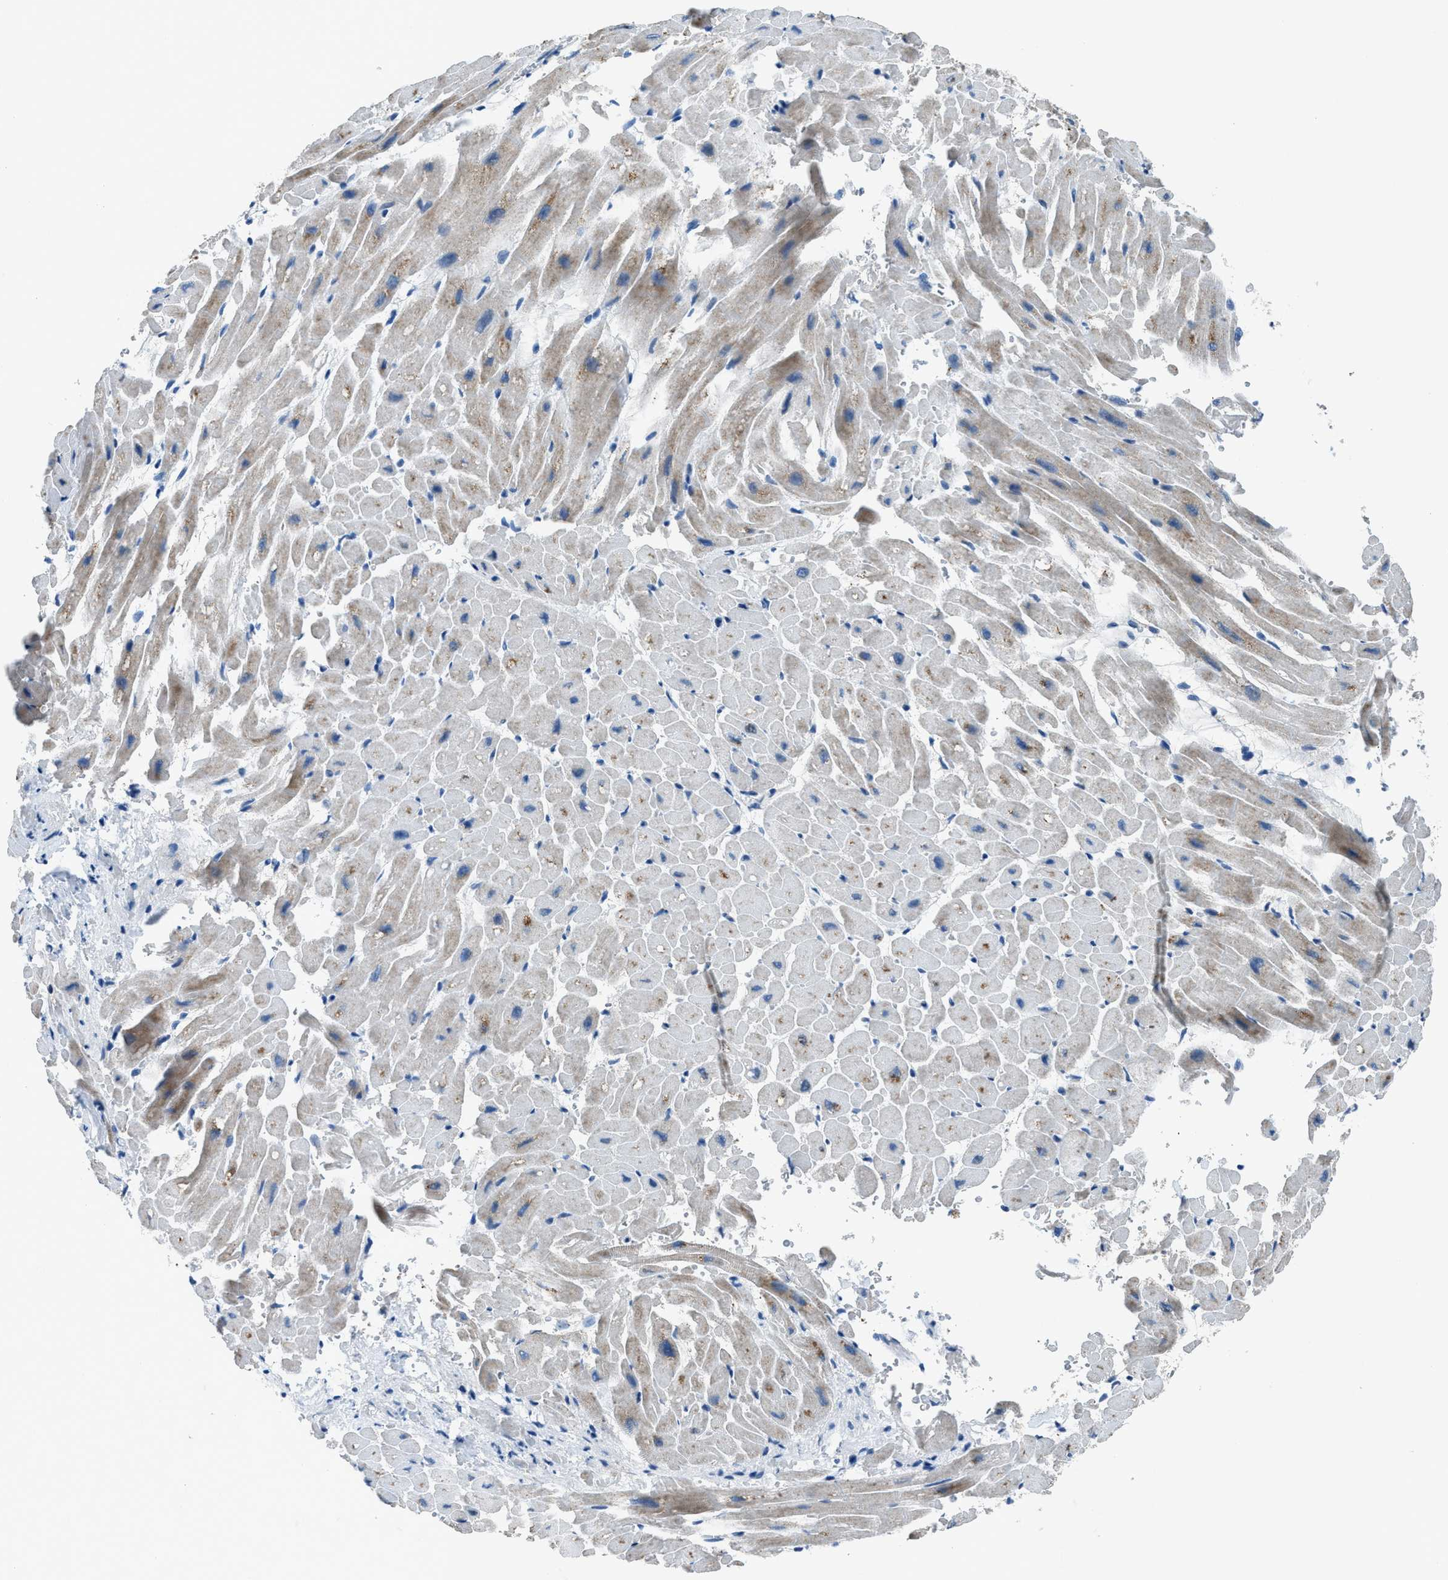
{"staining": {"intensity": "moderate", "quantity": "25%-75%", "location": "cytoplasmic/membranous"}, "tissue": "heart muscle", "cell_type": "Cardiomyocytes", "image_type": "normal", "snomed": [{"axis": "morphology", "description": "Normal tissue, NOS"}, {"axis": "topography", "description": "Heart"}], "caption": "Heart muscle stained with DAB immunohistochemistry (IHC) reveals medium levels of moderate cytoplasmic/membranous positivity in approximately 25%-75% of cardiomyocytes.", "gene": "ADAM2", "patient": {"sex": "male", "age": 45}}